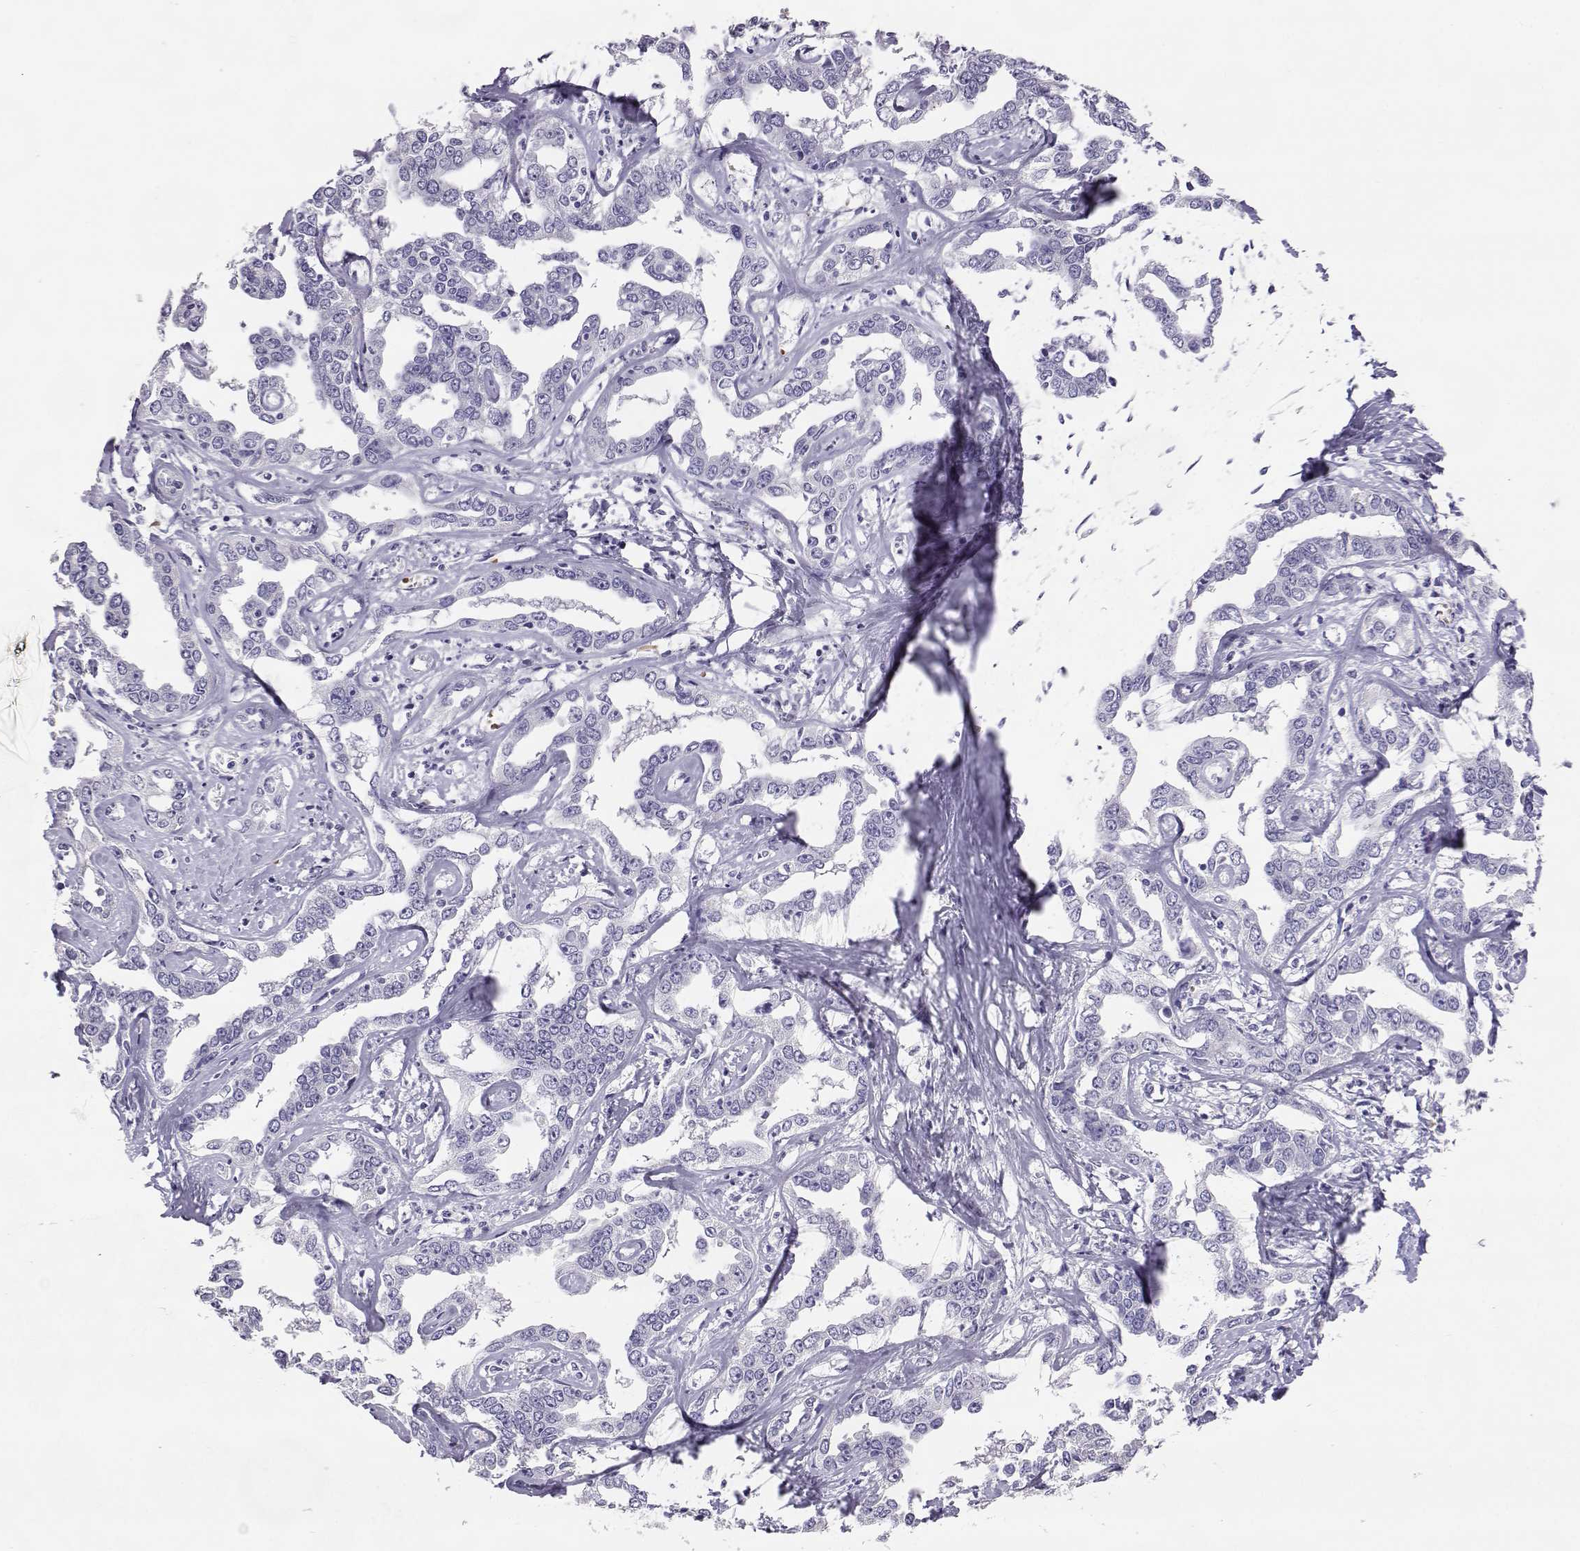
{"staining": {"intensity": "negative", "quantity": "none", "location": "none"}, "tissue": "liver cancer", "cell_type": "Tumor cells", "image_type": "cancer", "snomed": [{"axis": "morphology", "description": "Cholangiocarcinoma"}, {"axis": "topography", "description": "Liver"}], "caption": "Immunohistochemical staining of human liver cholangiocarcinoma demonstrates no significant staining in tumor cells.", "gene": "ENDOU", "patient": {"sex": "male", "age": 59}}